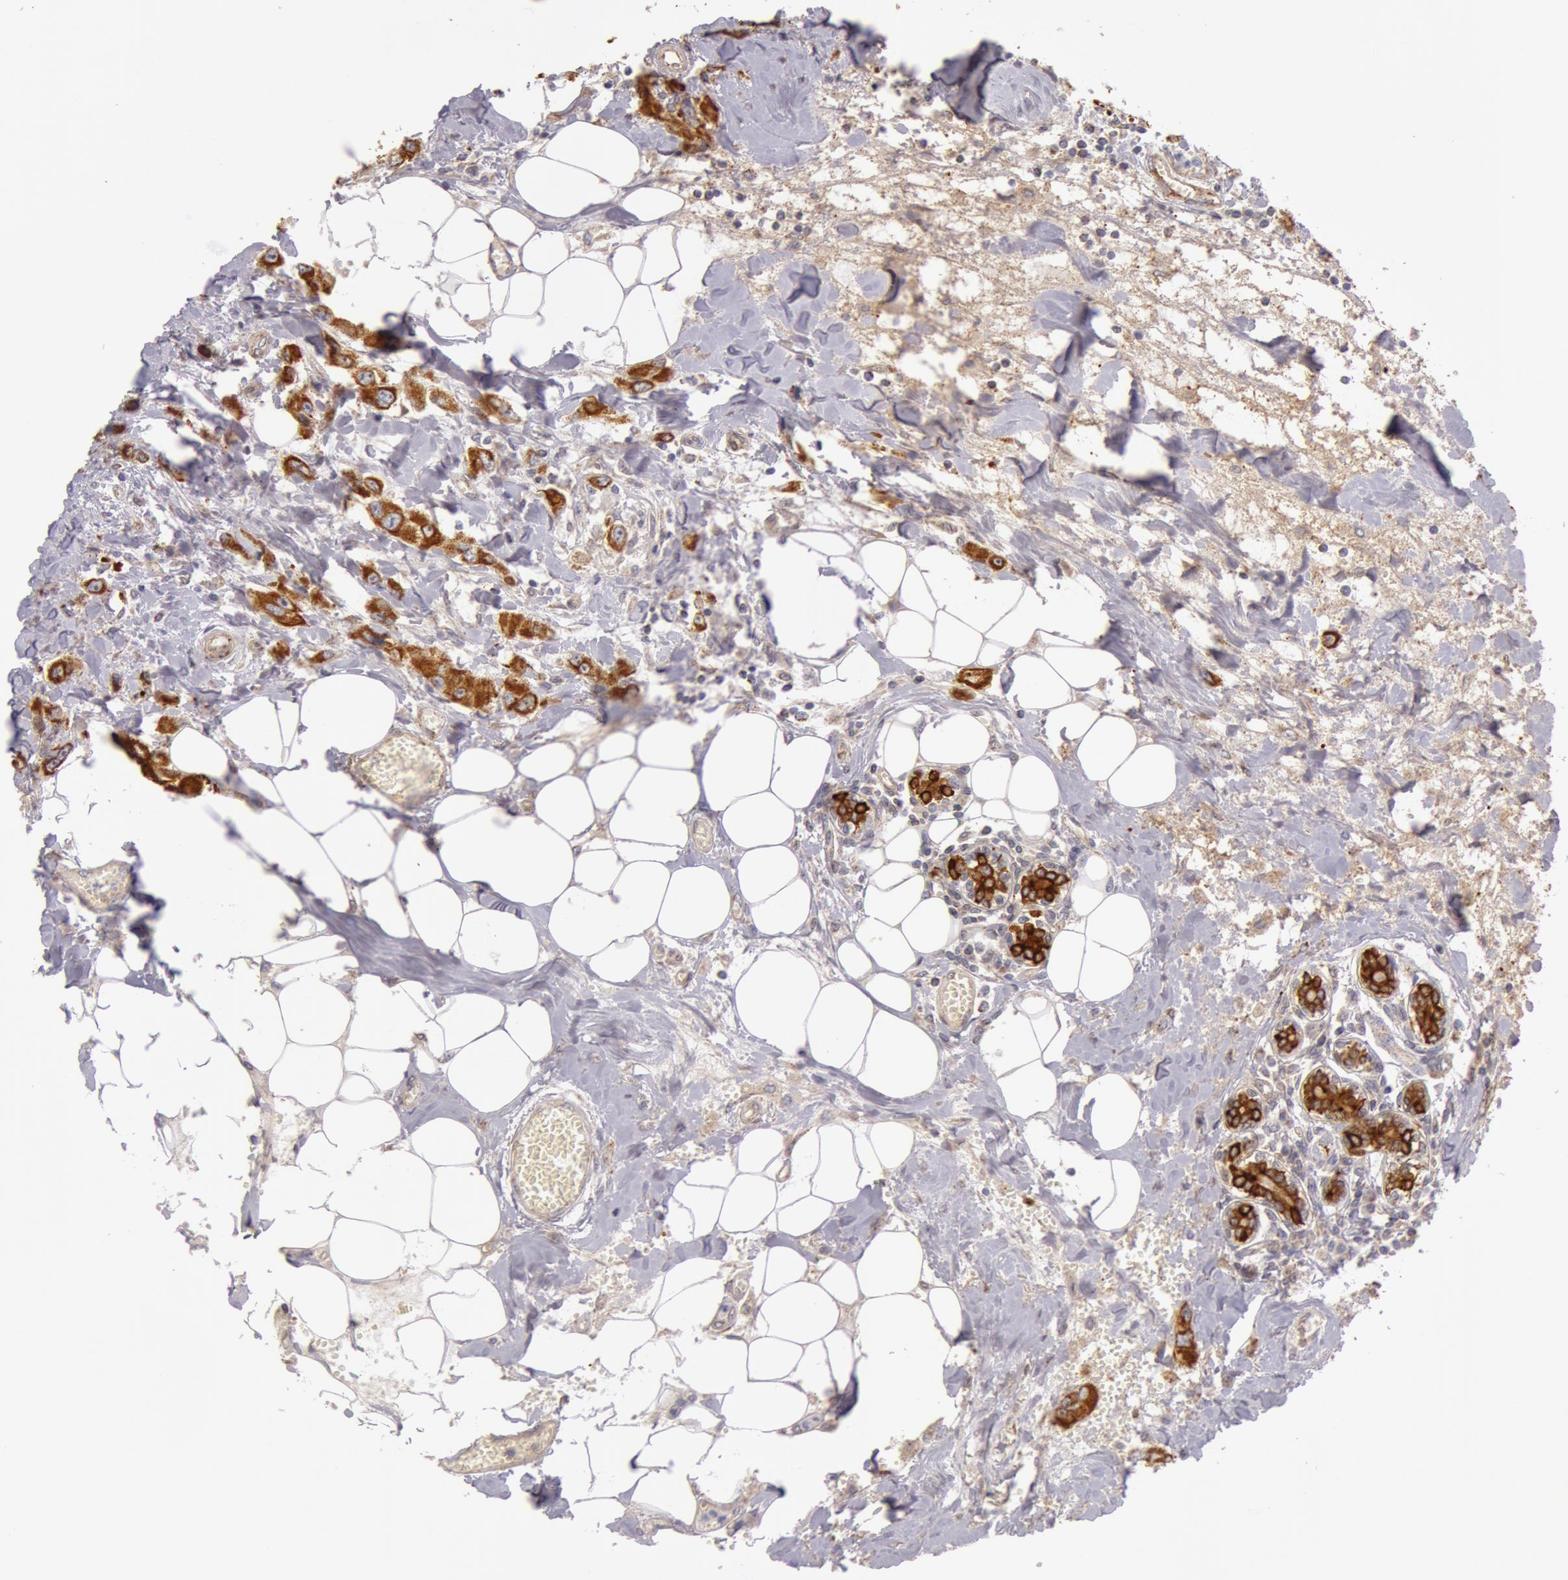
{"staining": {"intensity": "strong", "quantity": ">75%", "location": "cytoplasmic/membranous"}, "tissue": "breast cancer", "cell_type": "Tumor cells", "image_type": "cancer", "snomed": [{"axis": "morphology", "description": "Duct carcinoma"}, {"axis": "topography", "description": "Breast"}], "caption": "Protein staining shows strong cytoplasmic/membranous expression in approximately >75% of tumor cells in breast cancer (infiltrating ductal carcinoma). The staining was performed using DAB (3,3'-diaminobenzidine), with brown indicating positive protein expression. Nuclei are stained blue with hematoxylin.", "gene": "KRT18", "patient": {"sex": "female", "age": 58}}